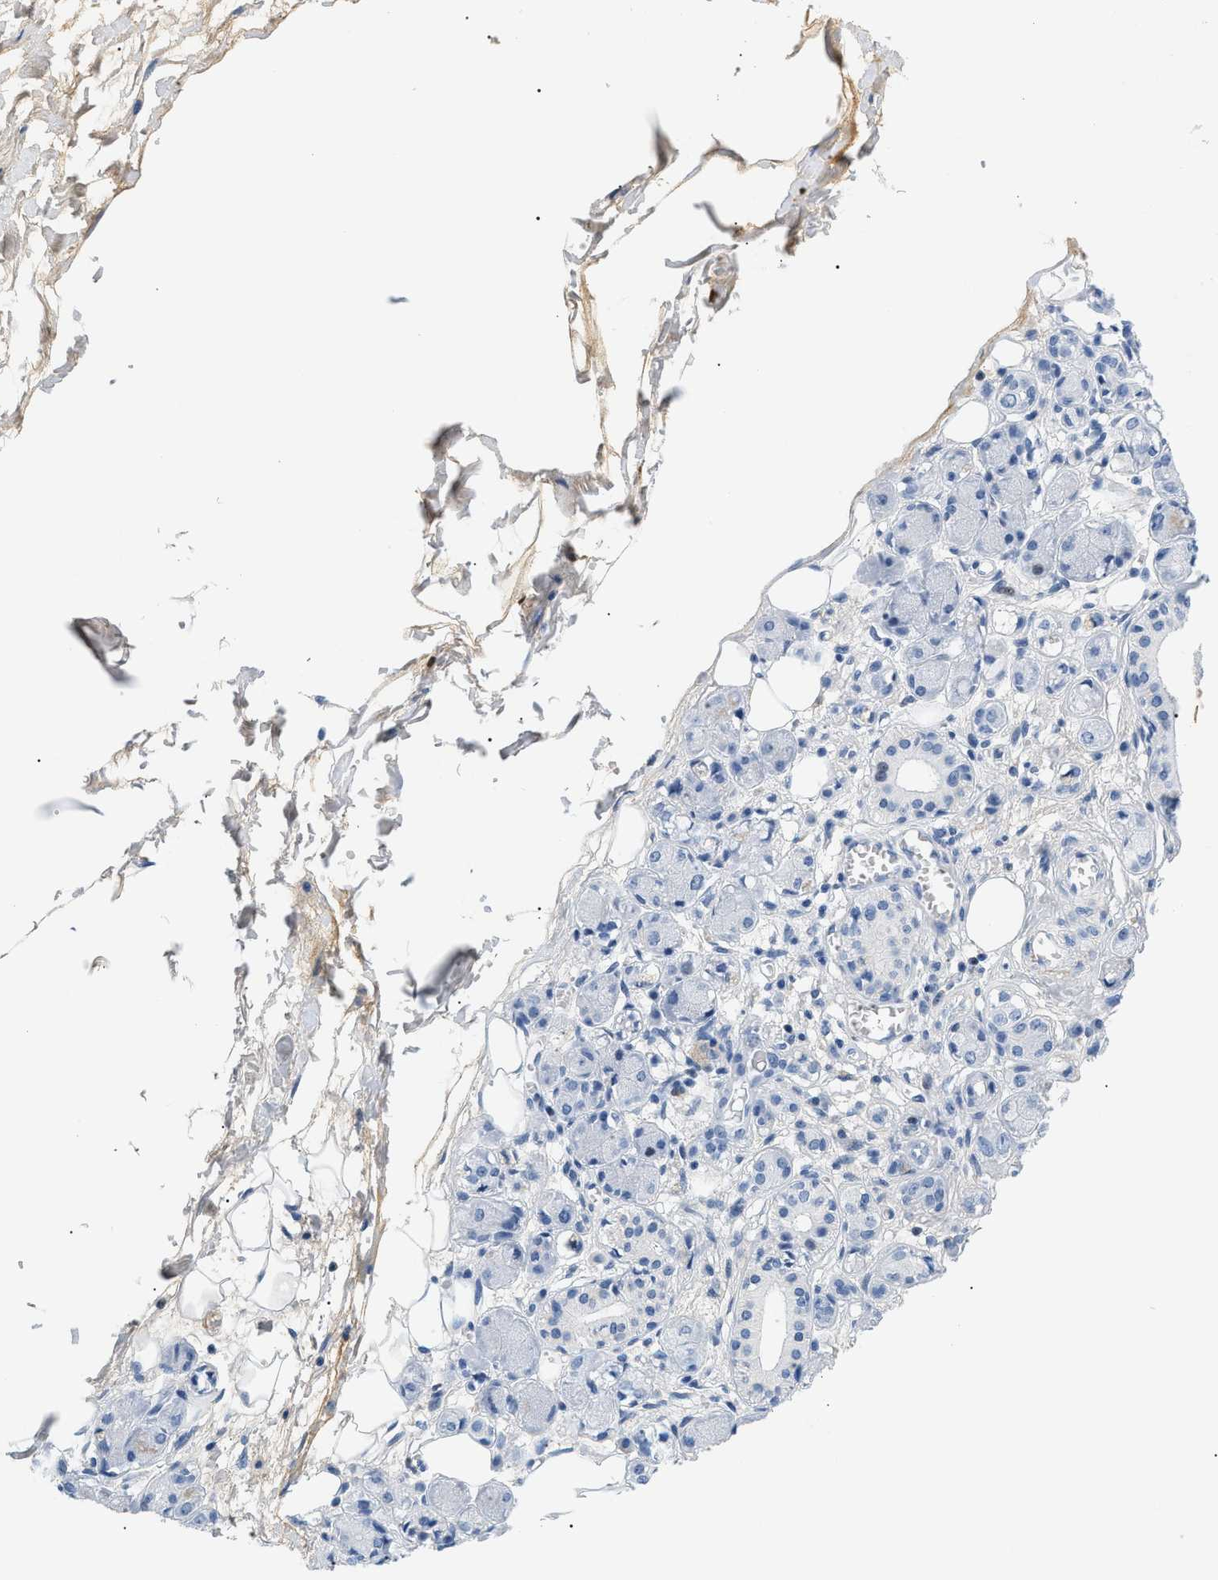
{"staining": {"intensity": "negative", "quantity": "none", "location": "none"}, "tissue": "adipose tissue", "cell_type": "Adipocytes", "image_type": "normal", "snomed": [{"axis": "morphology", "description": "Normal tissue, NOS"}, {"axis": "morphology", "description": "Inflammation, NOS"}, {"axis": "topography", "description": "Vascular tissue"}, {"axis": "topography", "description": "Salivary gland"}], "caption": "DAB immunohistochemical staining of unremarkable adipose tissue demonstrates no significant staining in adipocytes.", "gene": "CFH", "patient": {"sex": "female", "age": 75}}